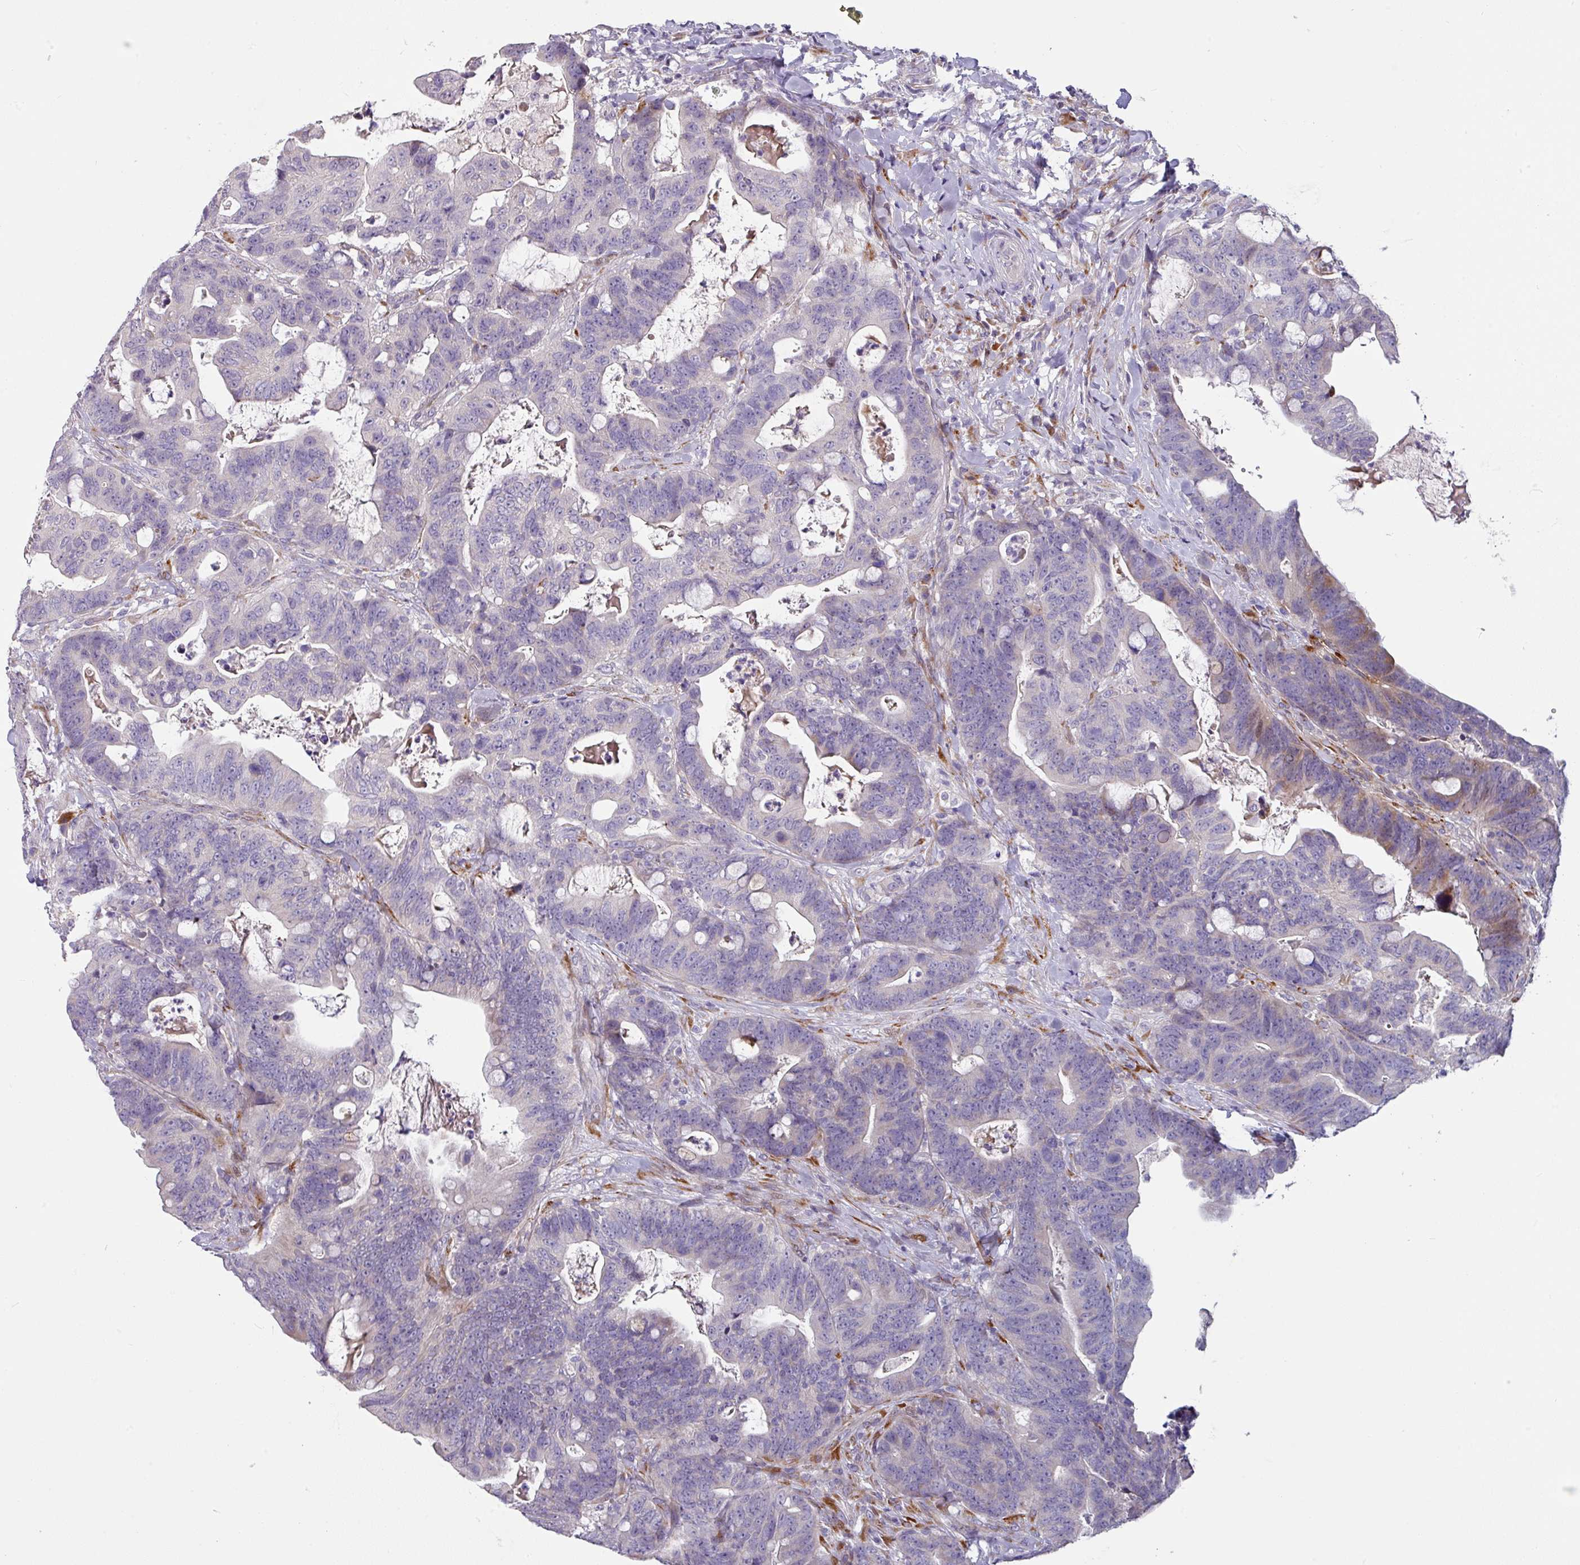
{"staining": {"intensity": "negative", "quantity": "none", "location": "none"}, "tissue": "colorectal cancer", "cell_type": "Tumor cells", "image_type": "cancer", "snomed": [{"axis": "morphology", "description": "Adenocarcinoma, NOS"}, {"axis": "topography", "description": "Colon"}], "caption": "Tumor cells show no significant protein staining in colorectal cancer.", "gene": "KLHL3", "patient": {"sex": "female", "age": 82}}